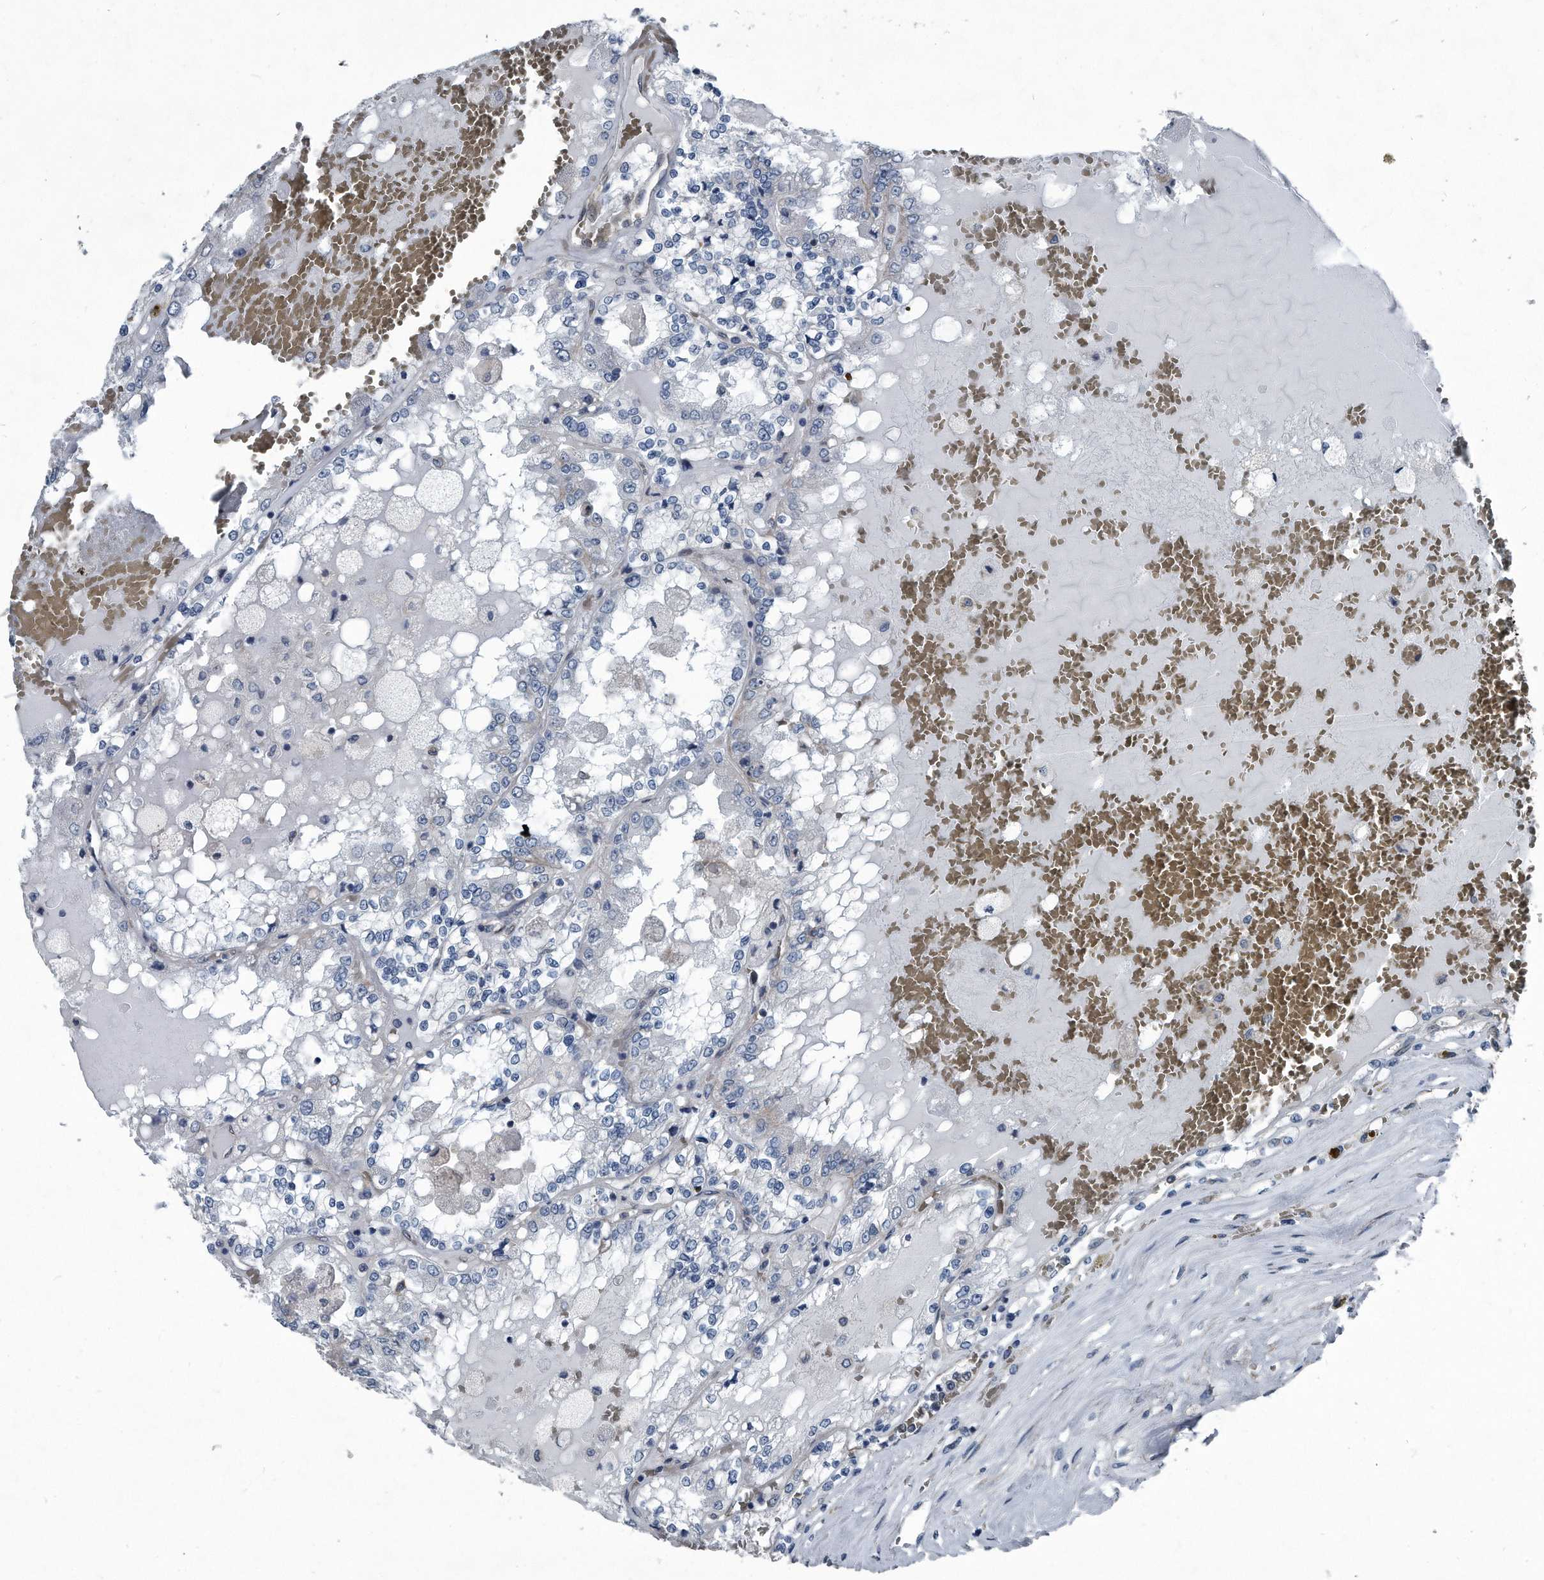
{"staining": {"intensity": "negative", "quantity": "none", "location": "none"}, "tissue": "renal cancer", "cell_type": "Tumor cells", "image_type": "cancer", "snomed": [{"axis": "morphology", "description": "Adenocarcinoma, NOS"}, {"axis": "topography", "description": "Kidney"}], "caption": "Renal cancer stained for a protein using immunohistochemistry exhibits no expression tumor cells.", "gene": "PLEC", "patient": {"sex": "female", "age": 56}}